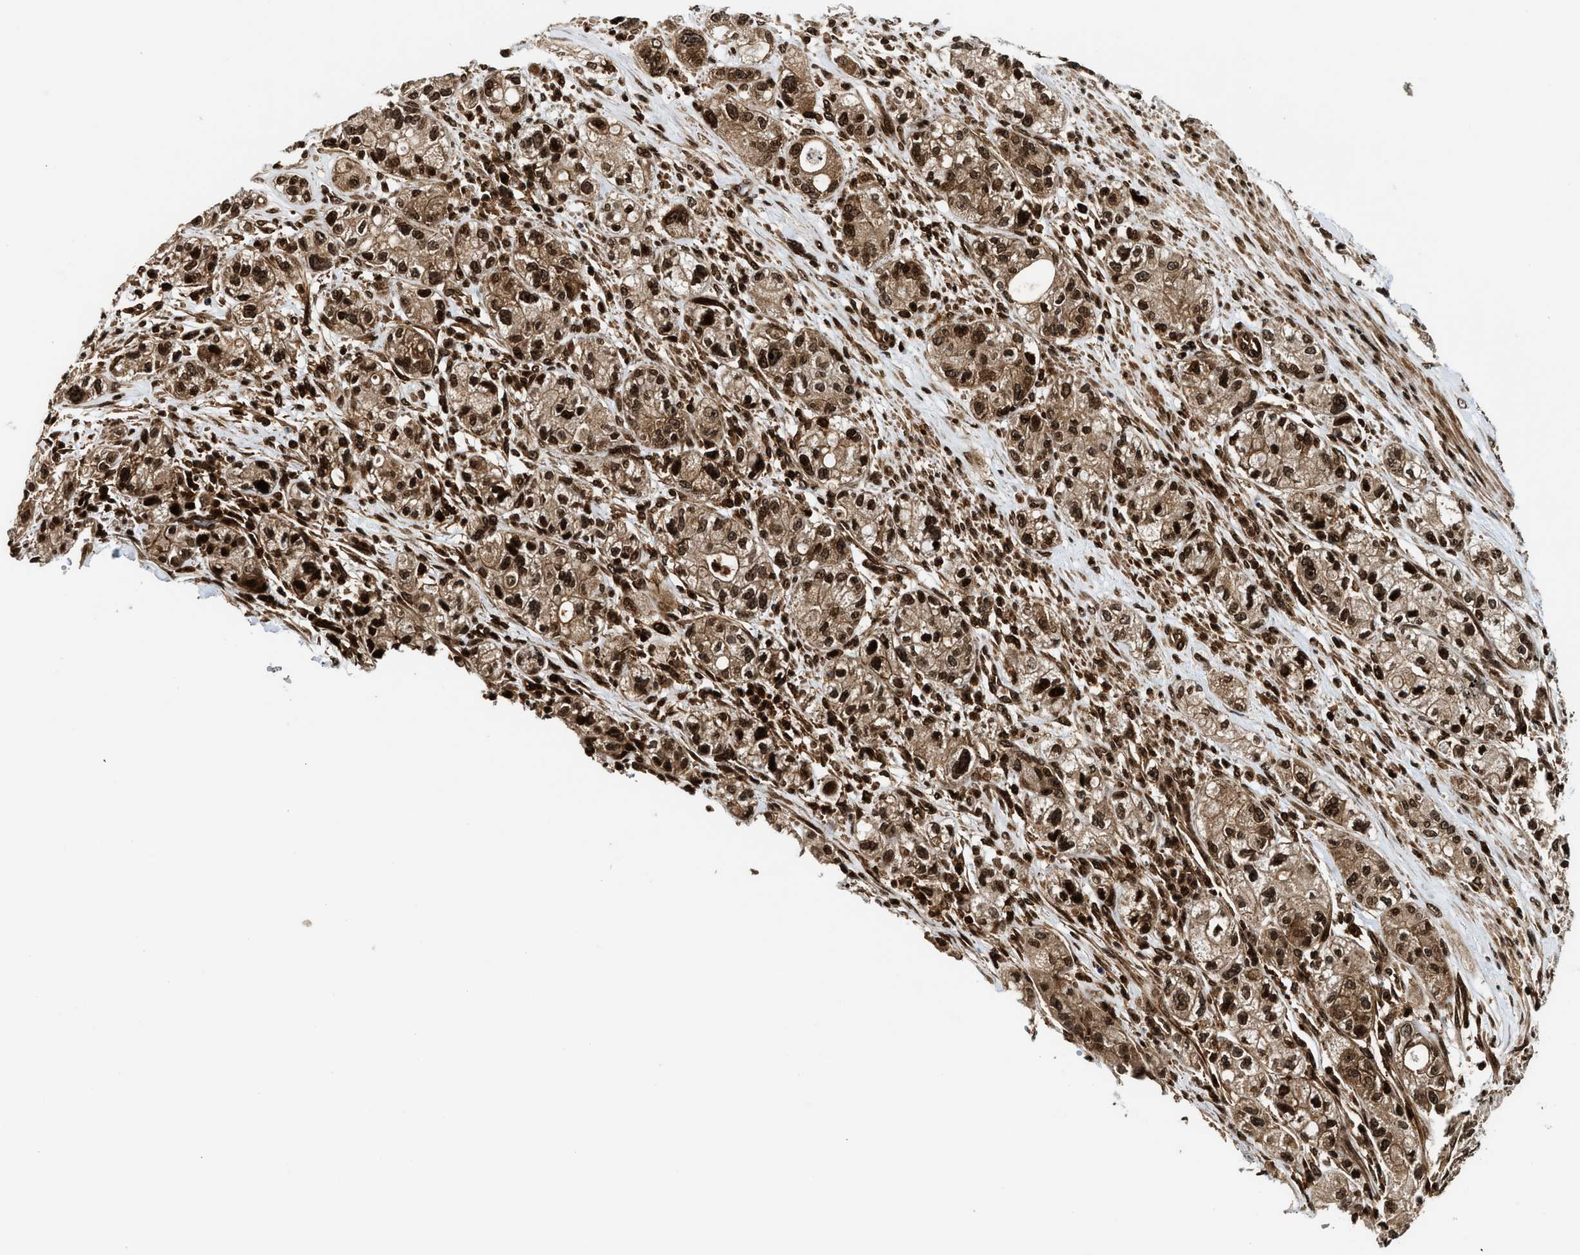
{"staining": {"intensity": "strong", "quantity": ">75%", "location": "cytoplasmic/membranous,nuclear"}, "tissue": "pancreatic cancer", "cell_type": "Tumor cells", "image_type": "cancer", "snomed": [{"axis": "morphology", "description": "Adenocarcinoma, NOS"}, {"axis": "topography", "description": "Pancreas"}], "caption": "Tumor cells reveal high levels of strong cytoplasmic/membranous and nuclear staining in about >75% of cells in pancreatic cancer (adenocarcinoma).", "gene": "MDM2", "patient": {"sex": "female", "age": 78}}